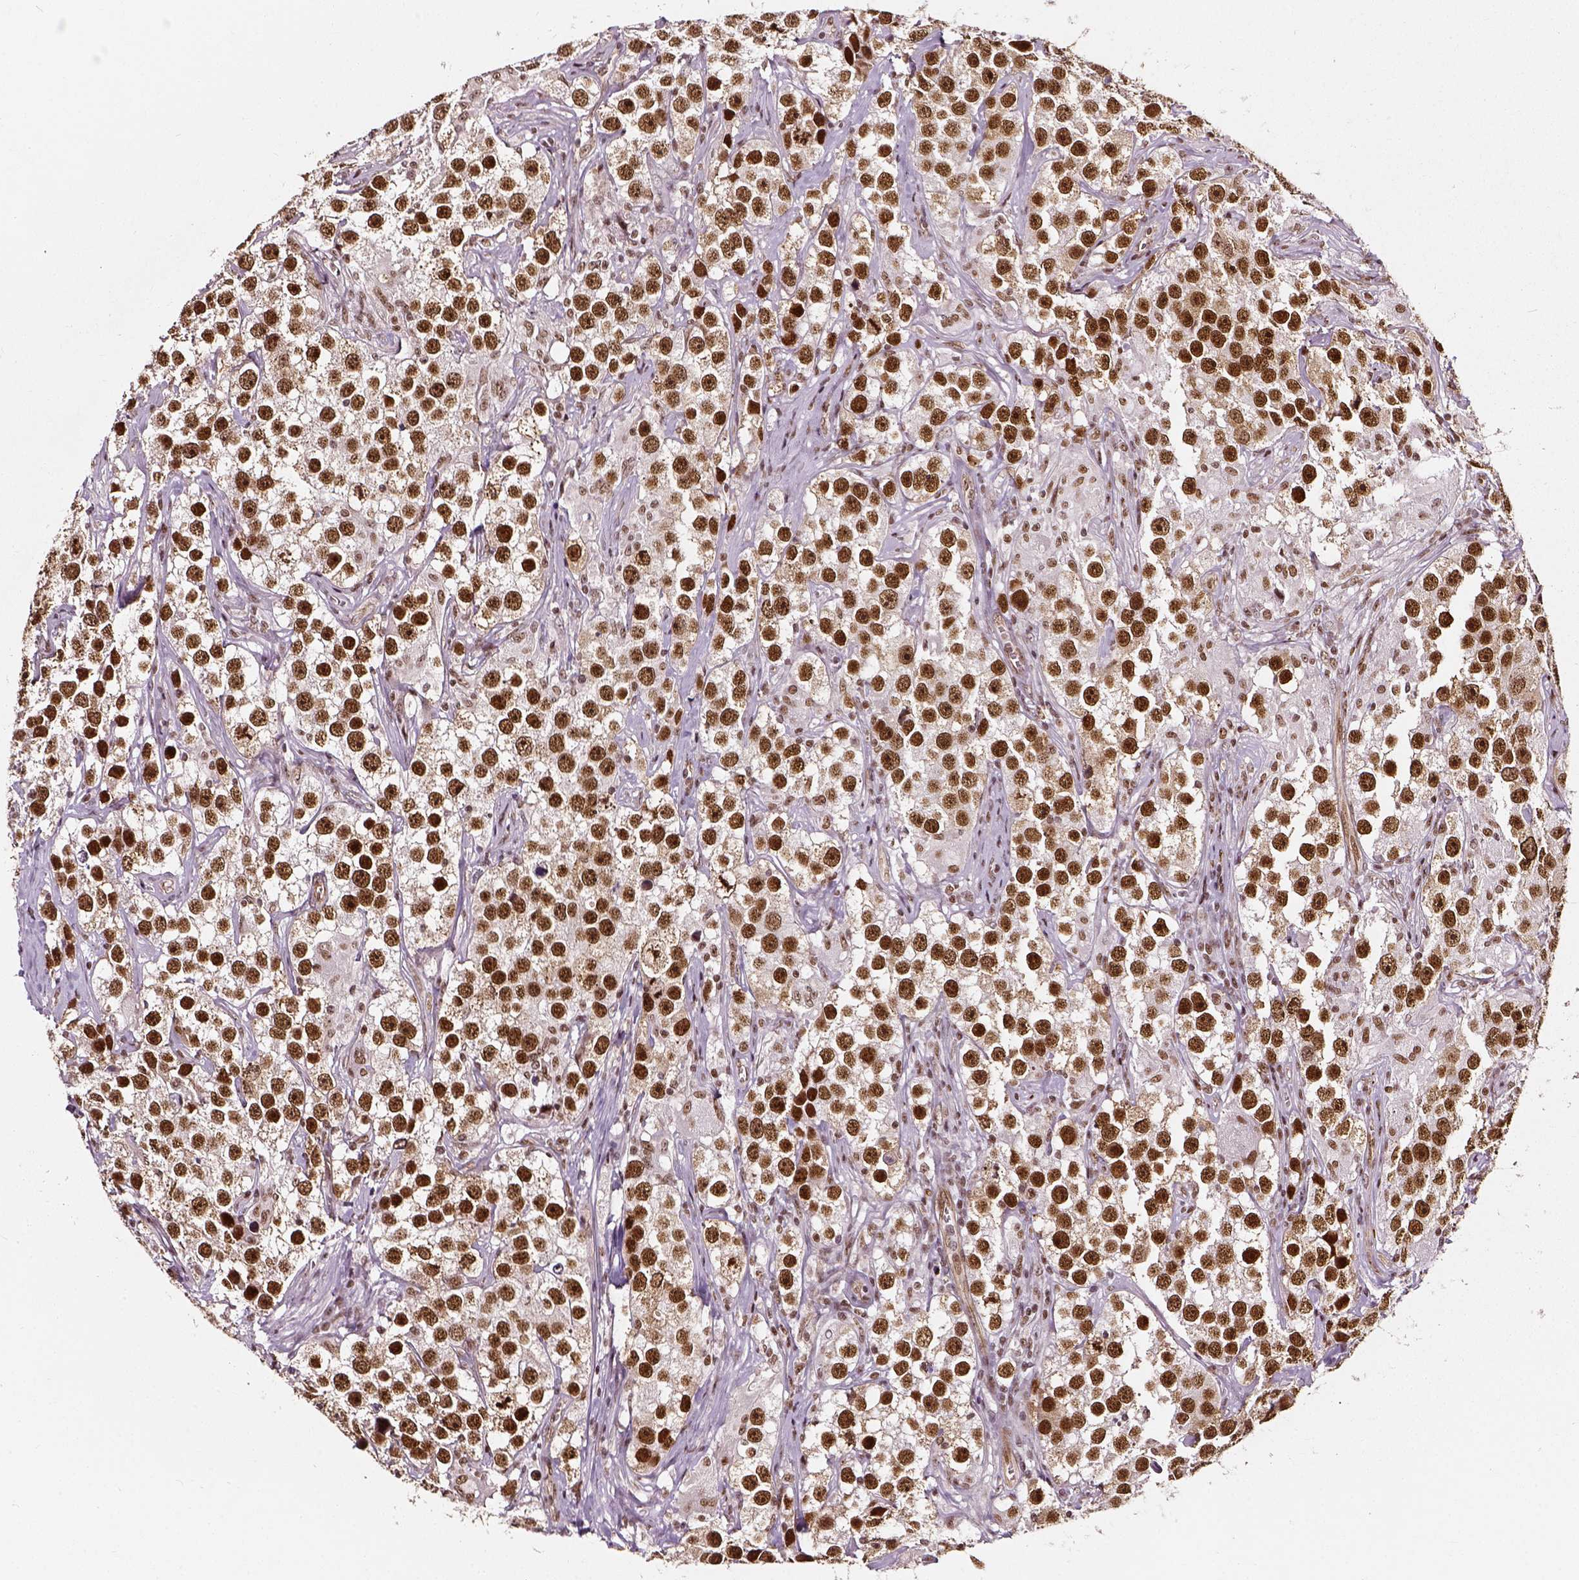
{"staining": {"intensity": "moderate", "quantity": ">75%", "location": "nuclear"}, "tissue": "testis cancer", "cell_type": "Tumor cells", "image_type": "cancer", "snomed": [{"axis": "morphology", "description": "Seminoma, NOS"}, {"axis": "topography", "description": "Testis"}], "caption": "Immunohistochemistry (DAB (3,3'-diaminobenzidine)) staining of human testis seminoma reveals moderate nuclear protein staining in approximately >75% of tumor cells.", "gene": "NACC1", "patient": {"sex": "male", "age": 49}}